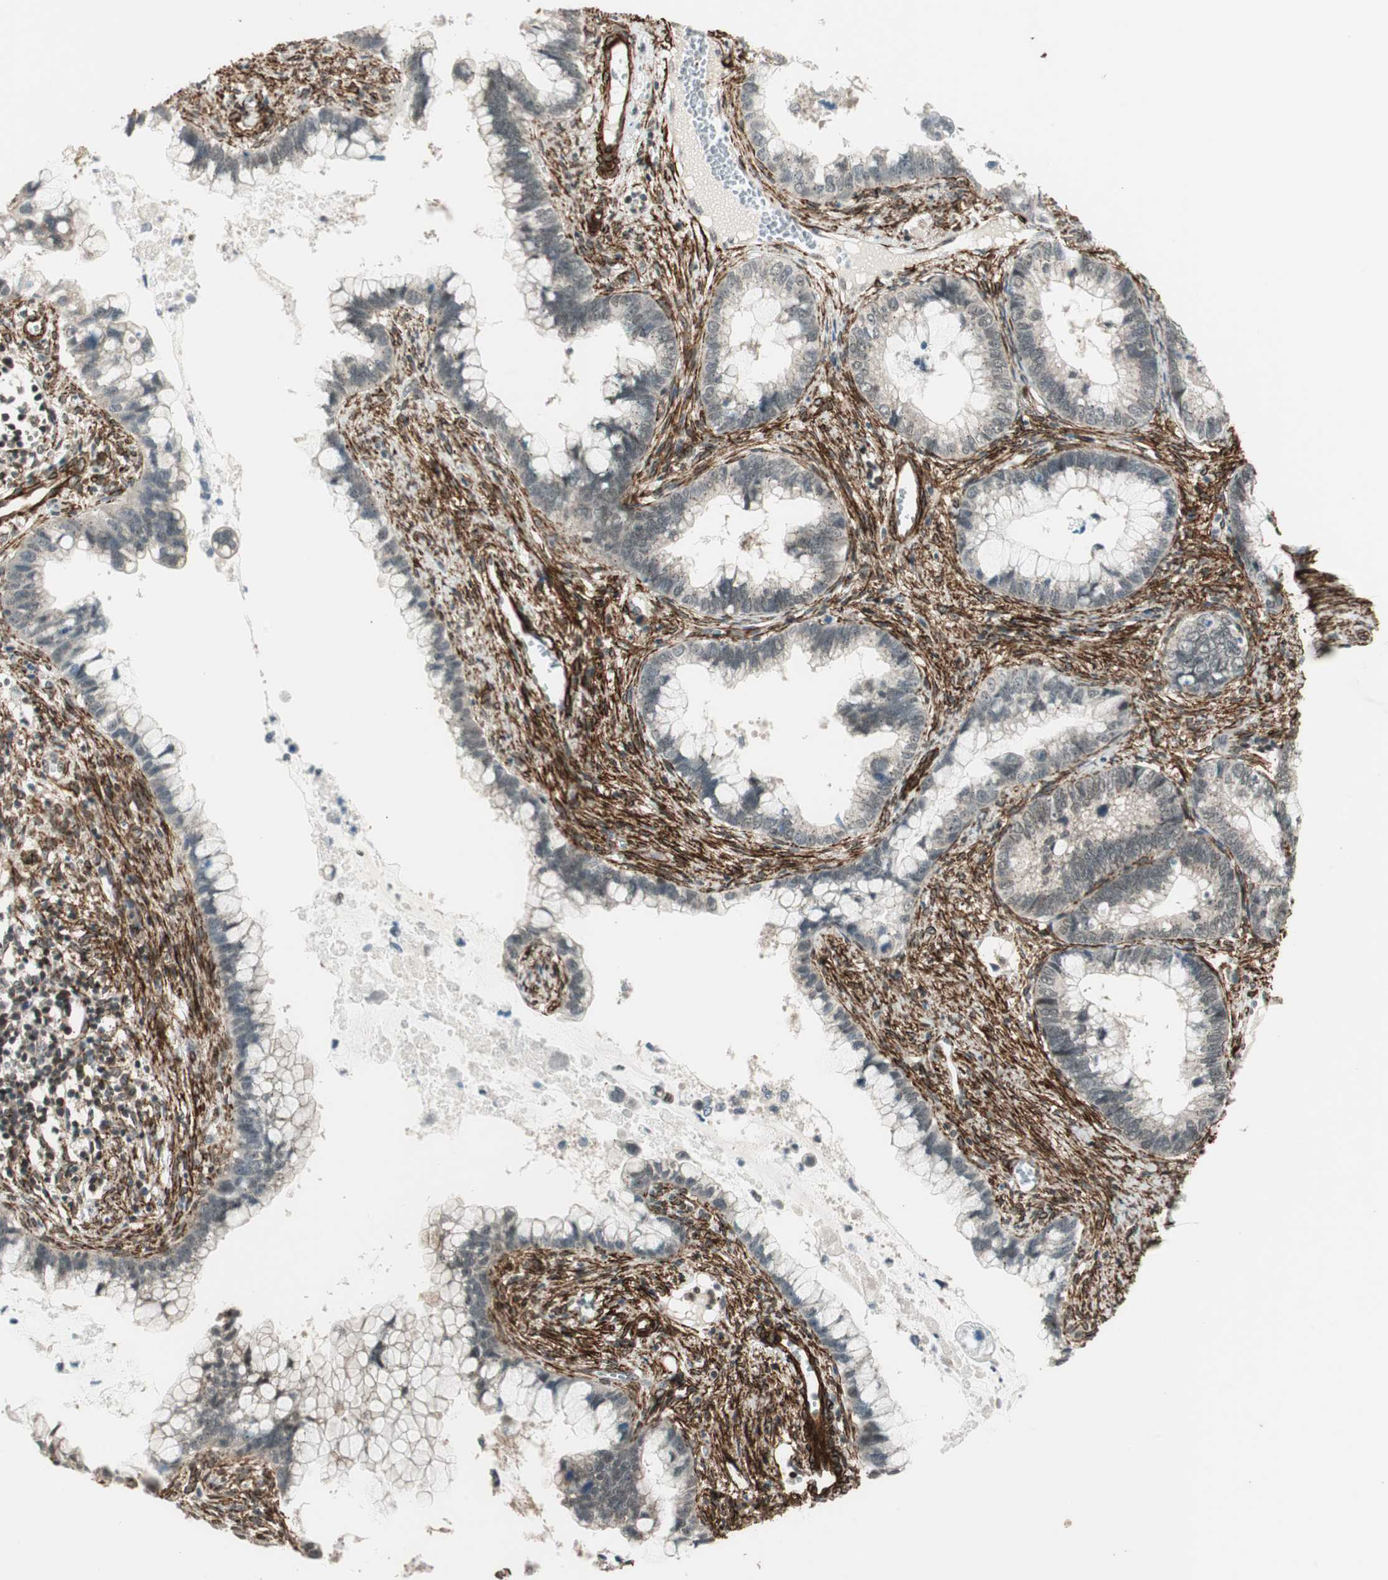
{"staining": {"intensity": "negative", "quantity": "none", "location": "none"}, "tissue": "cervical cancer", "cell_type": "Tumor cells", "image_type": "cancer", "snomed": [{"axis": "morphology", "description": "Adenocarcinoma, NOS"}, {"axis": "topography", "description": "Cervix"}], "caption": "Cervical cancer was stained to show a protein in brown. There is no significant positivity in tumor cells.", "gene": "CDK19", "patient": {"sex": "female", "age": 44}}